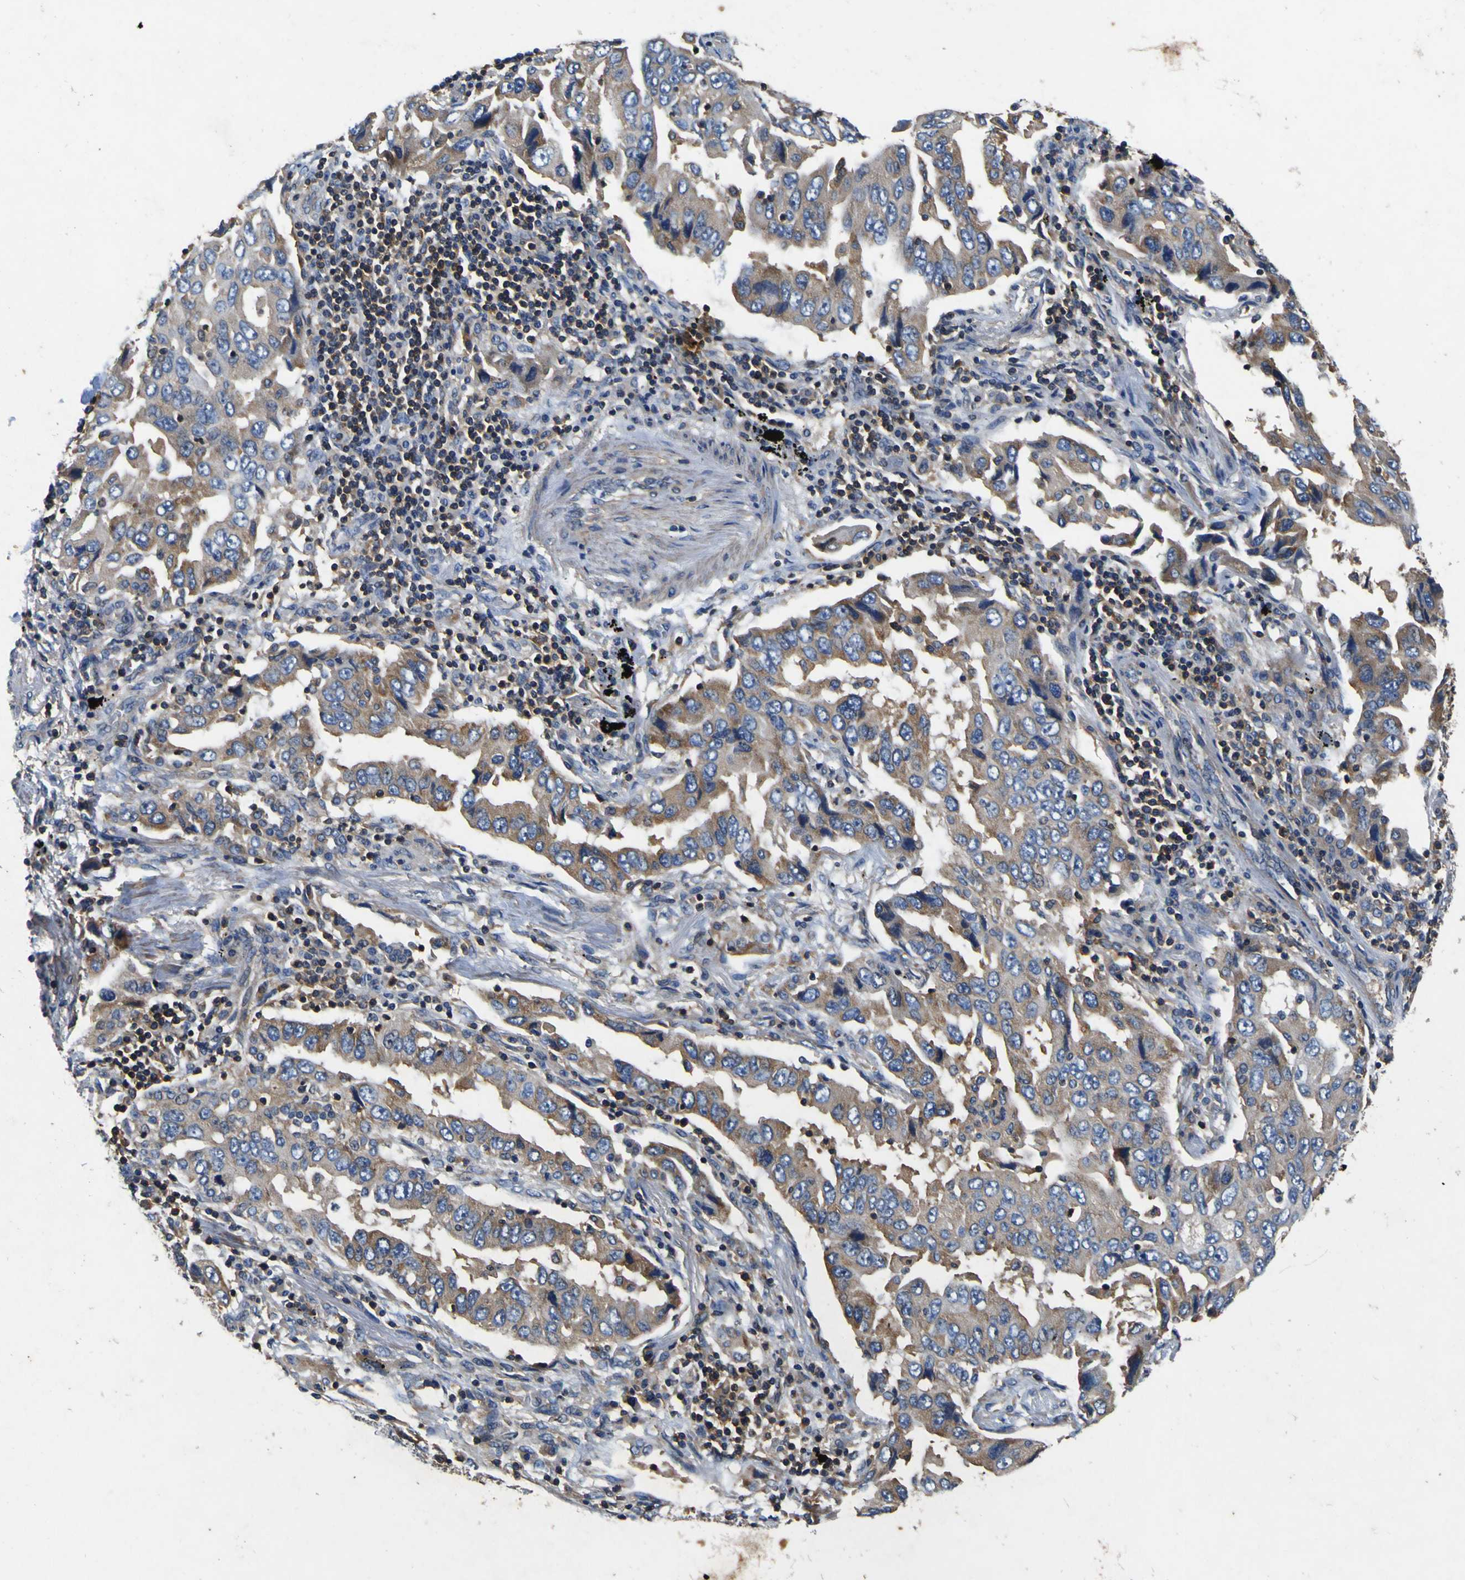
{"staining": {"intensity": "weak", "quantity": ">75%", "location": "cytoplasmic/membranous"}, "tissue": "lung cancer", "cell_type": "Tumor cells", "image_type": "cancer", "snomed": [{"axis": "morphology", "description": "Adenocarcinoma, NOS"}, {"axis": "topography", "description": "Lung"}], "caption": "Immunohistochemical staining of lung cancer (adenocarcinoma) shows weak cytoplasmic/membranous protein expression in about >75% of tumor cells. The staining was performed using DAB, with brown indicating positive protein expression. Nuclei are stained blue with hematoxylin.", "gene": "CNR2", "patient": {"sex": "female", "age": 65}}